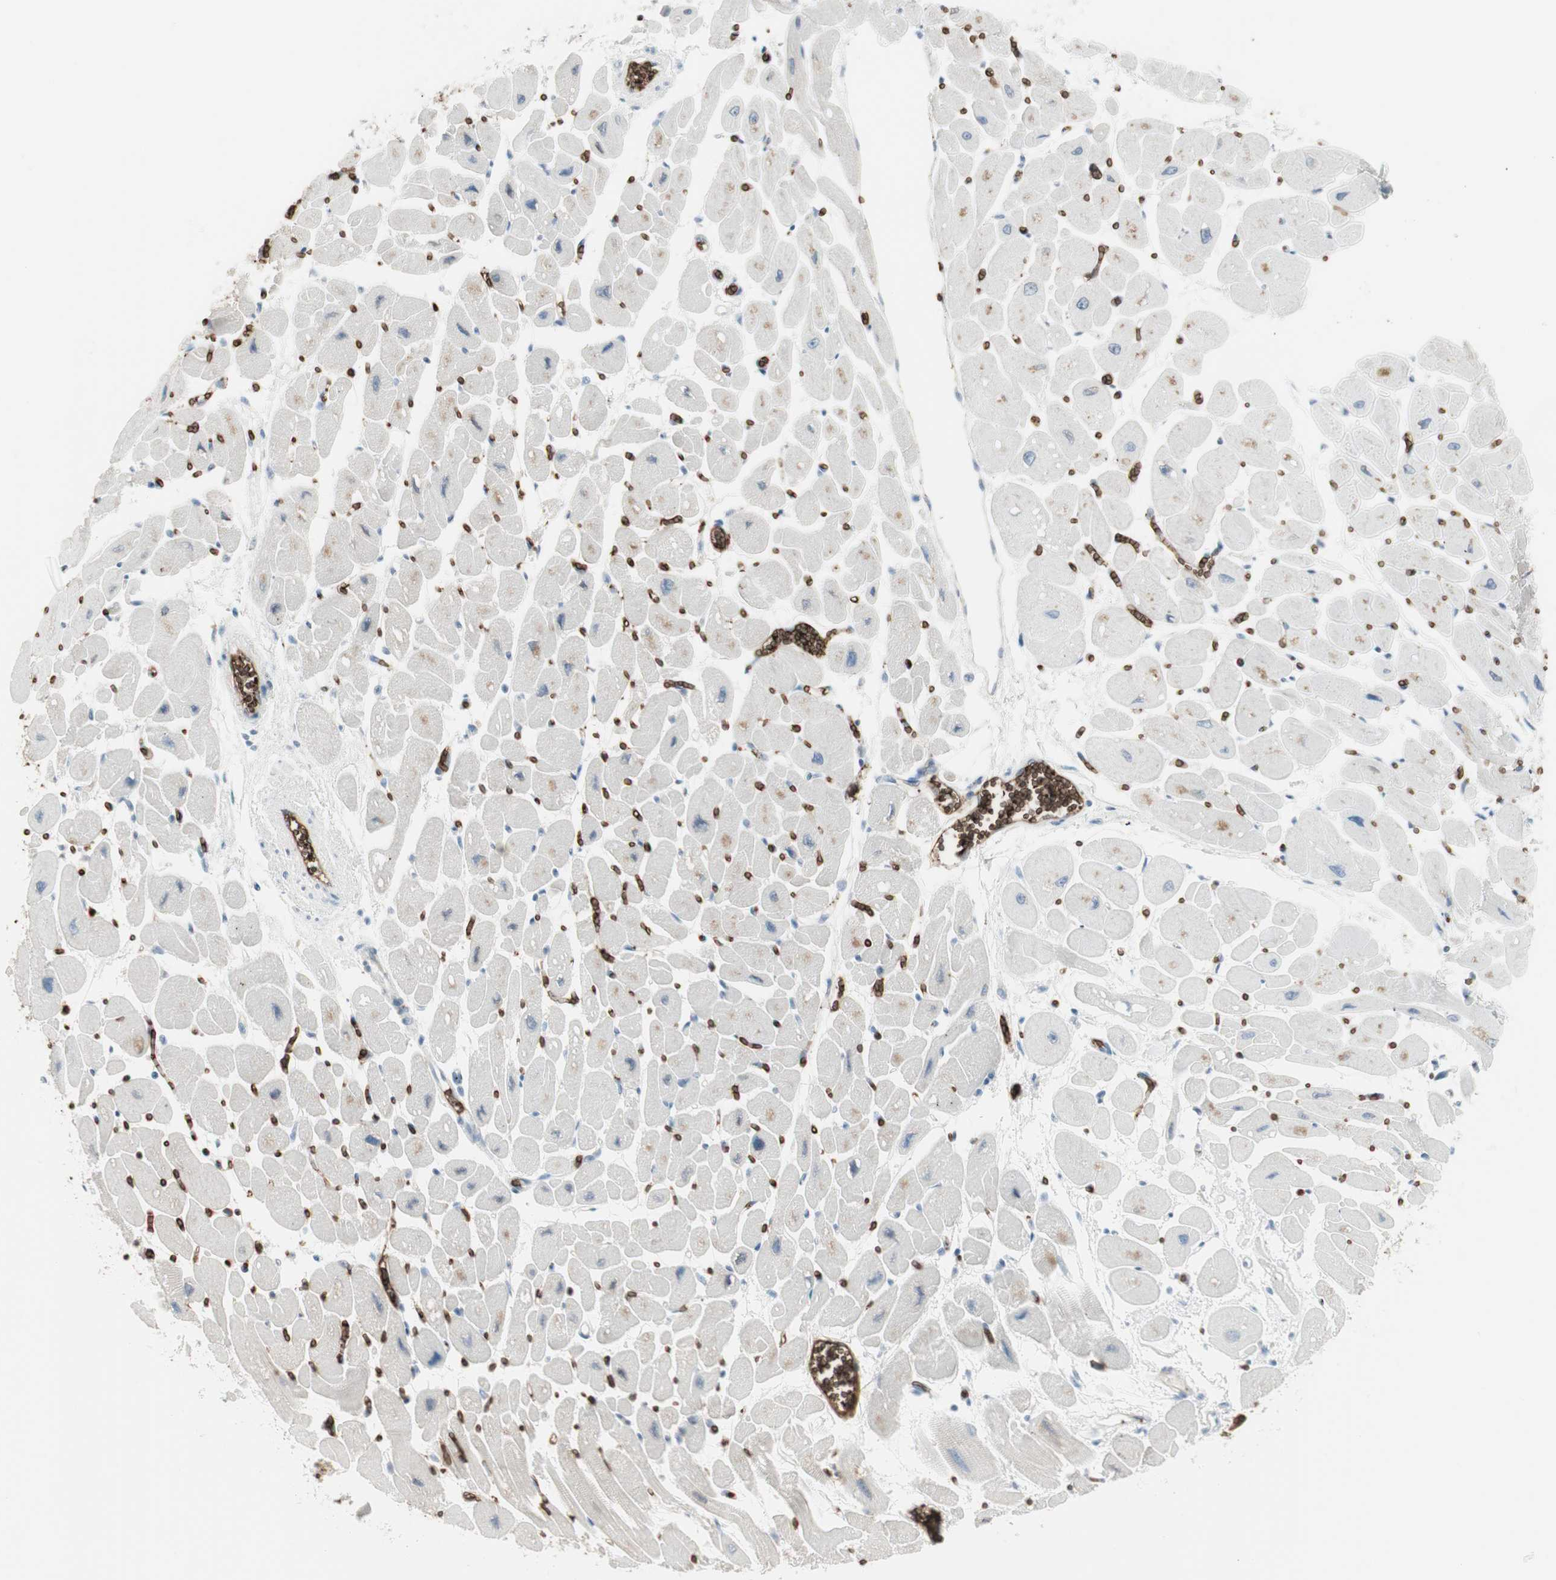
{"staining": {"intensity": "negative", "quantity": "none", "location": "none"}, "tissue": "heart muscle", "cell_type": "Cardiomyocytes", "image_type": "normal", "snomed": [{"axis": "morphology", "description": "Normal tissue, NOS"}, {"axis": "topography", "description": "Heart"}], "caption": "IHC micrograph of normal heart muscle: human heart muscle stained with DAB (3,3'-diaminobenzidine) demonstrates no significant protein expression in cardiomyocytes. (DAB IHC, high magnification).", "gene": "MAP4K1", "patient": {"sex": "female", "age": 54}}